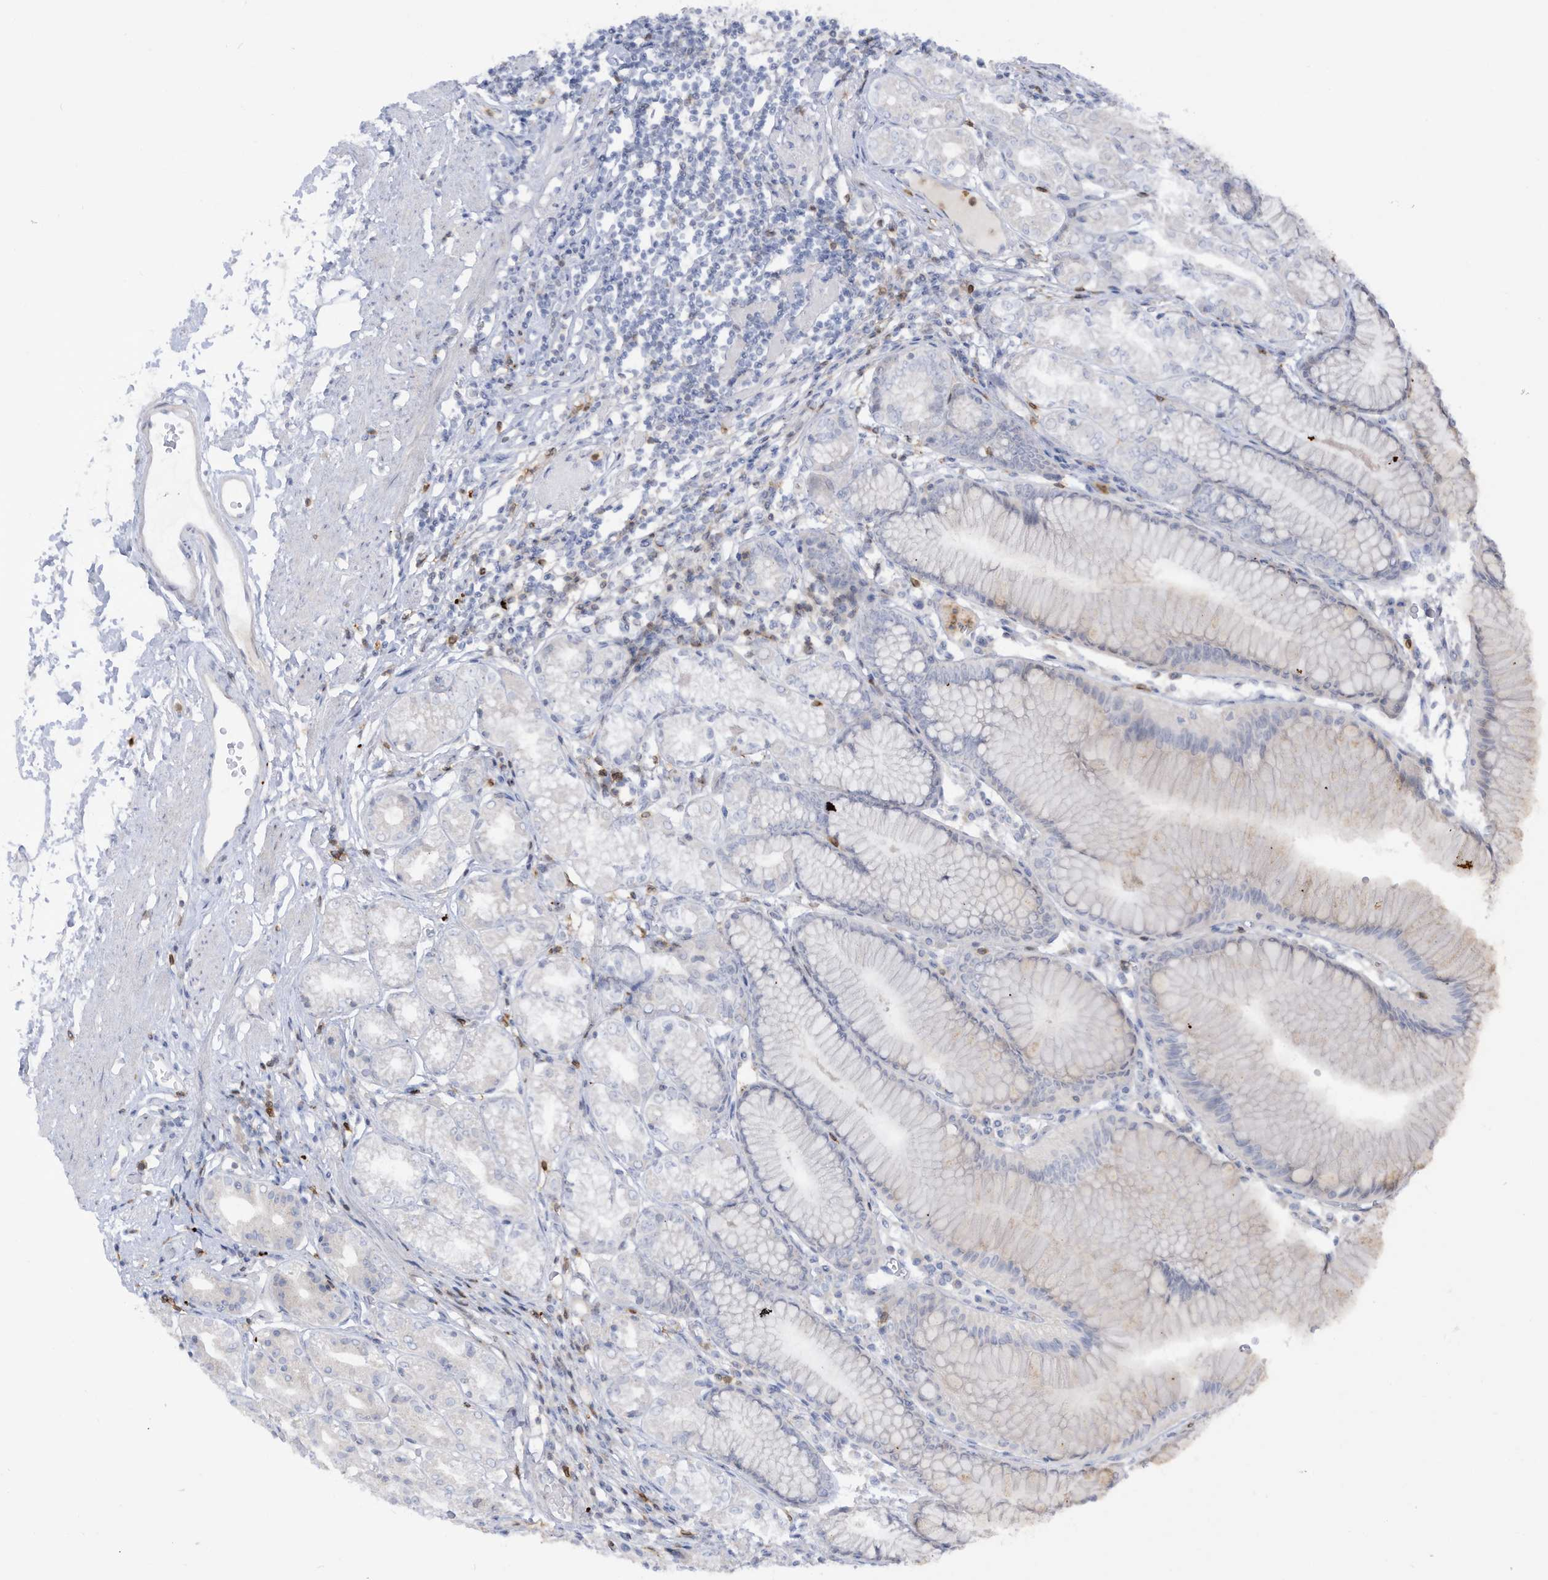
{"staining": {"intensity": "negative", "quantity": "none", "location": "none"}, "tissue": "stomach", "cell_type": "Glandular cells", "image_type": "normal", "snomed": [{"axis": "morphology", "description": "Normal tissue, NOS"}, {"axis": "topography", "description": "Stomach"}], "caption": "Immunohistochemistry (IHC) image of benign stomach: stomach stained with DAB displays no significant protein expression in glandular cells. (Brightfield microscopy of DAB (3,3'-diaminobenzidine) immunohistochemistry (IHC) at high magnification).", "gene": "NOTO", "patient": {"sex": "female", "age": 57}}